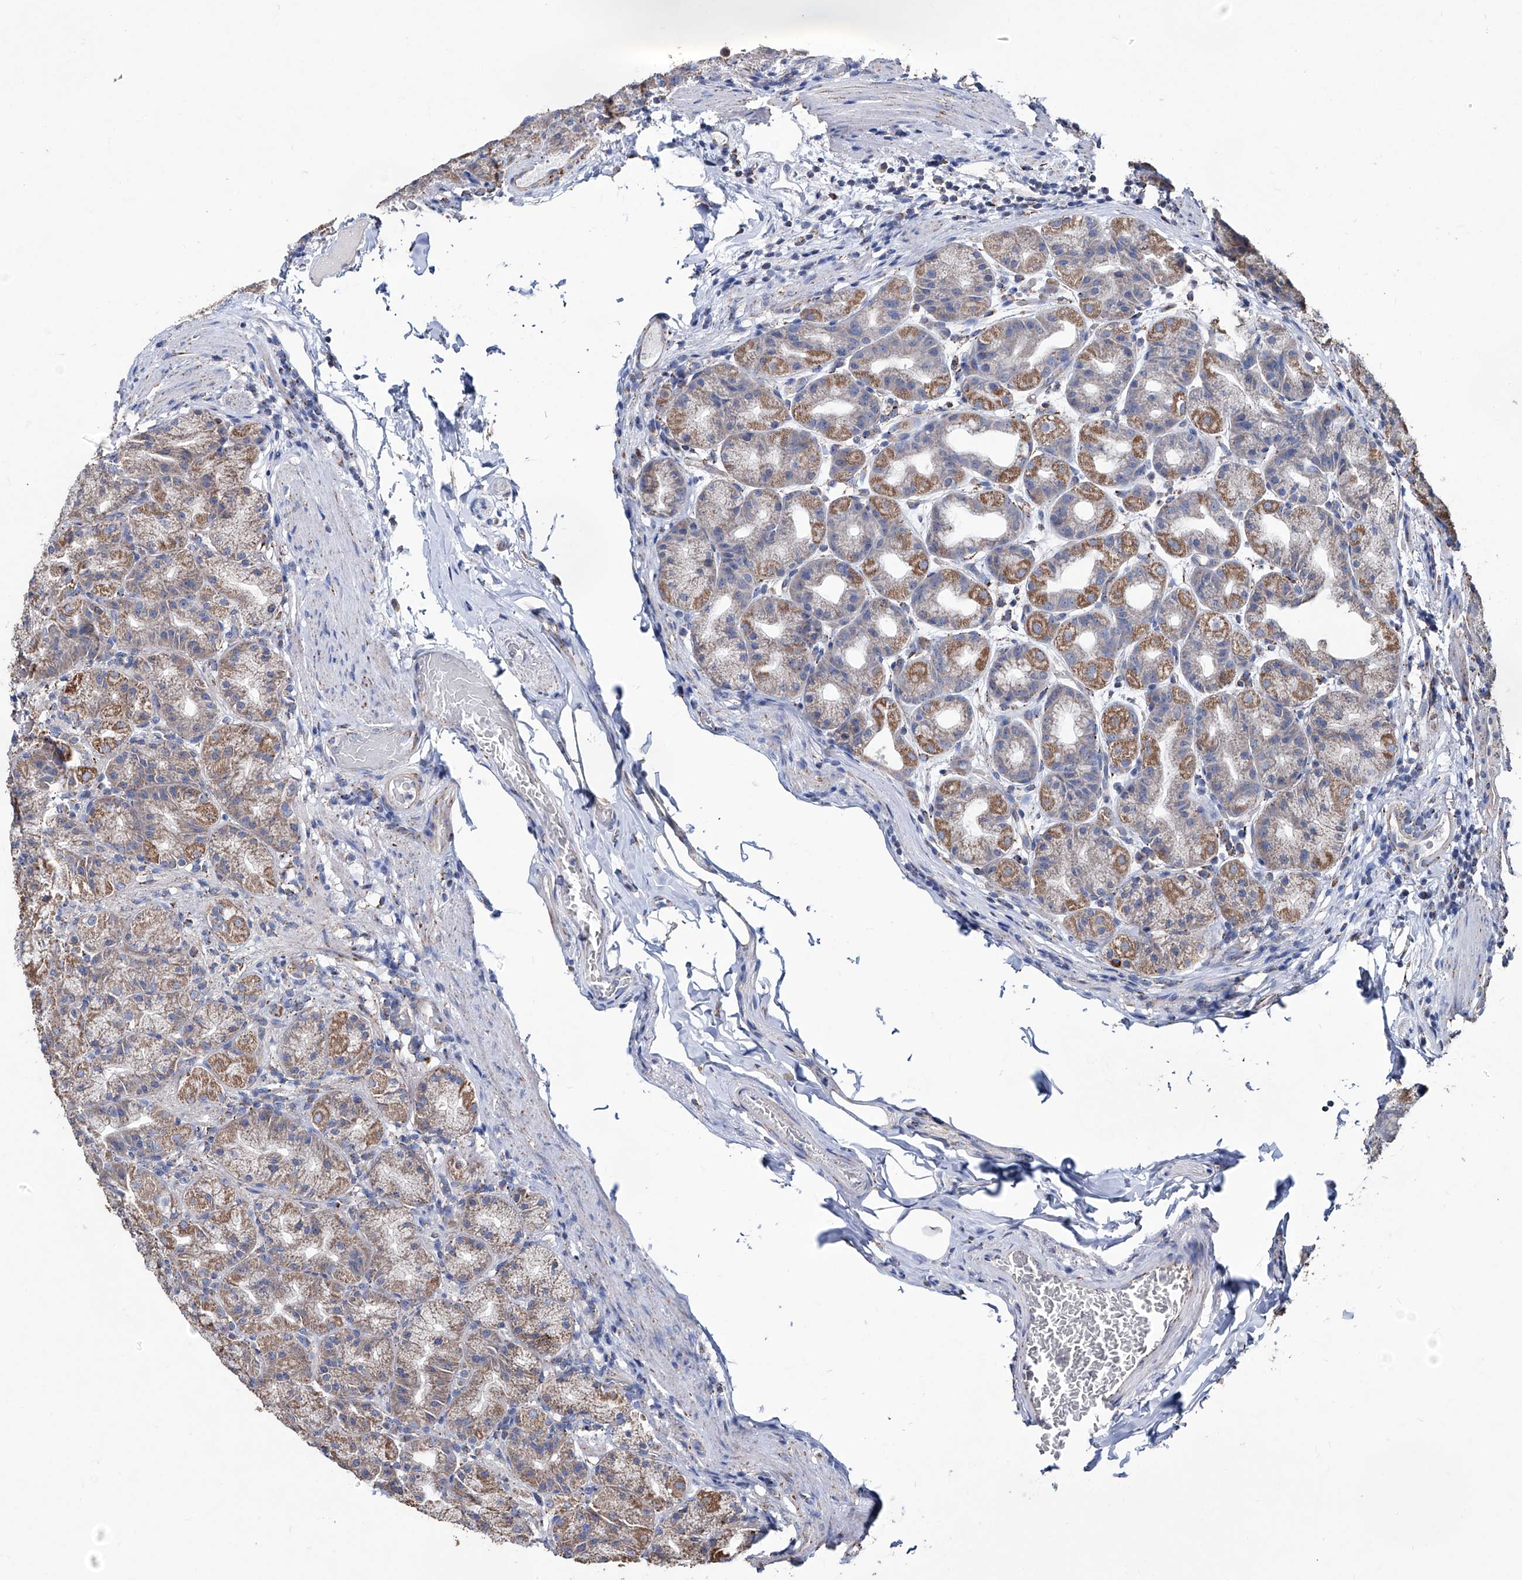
{"staining": {"intensity": "moderate", "quantity": ">75%", "location": "cytoplasmic/membranous"}, "tissue": "stomach", "cell_type": "Glandular cells", "image_type": "normal", "snomed": [{"axis": "morphology", "description": "Normal tissue, NOS"}, {"axis": "topography", "description": "Stomach, upper"}], "caption": "The micrograph demonstrates staining of unremarkable stomach, revealing moderate cytoplasmic/membranous protein expression (brown color) within glandular cells.", "gene": "NHS", "patient": {"sex": "male", "age": 68}}